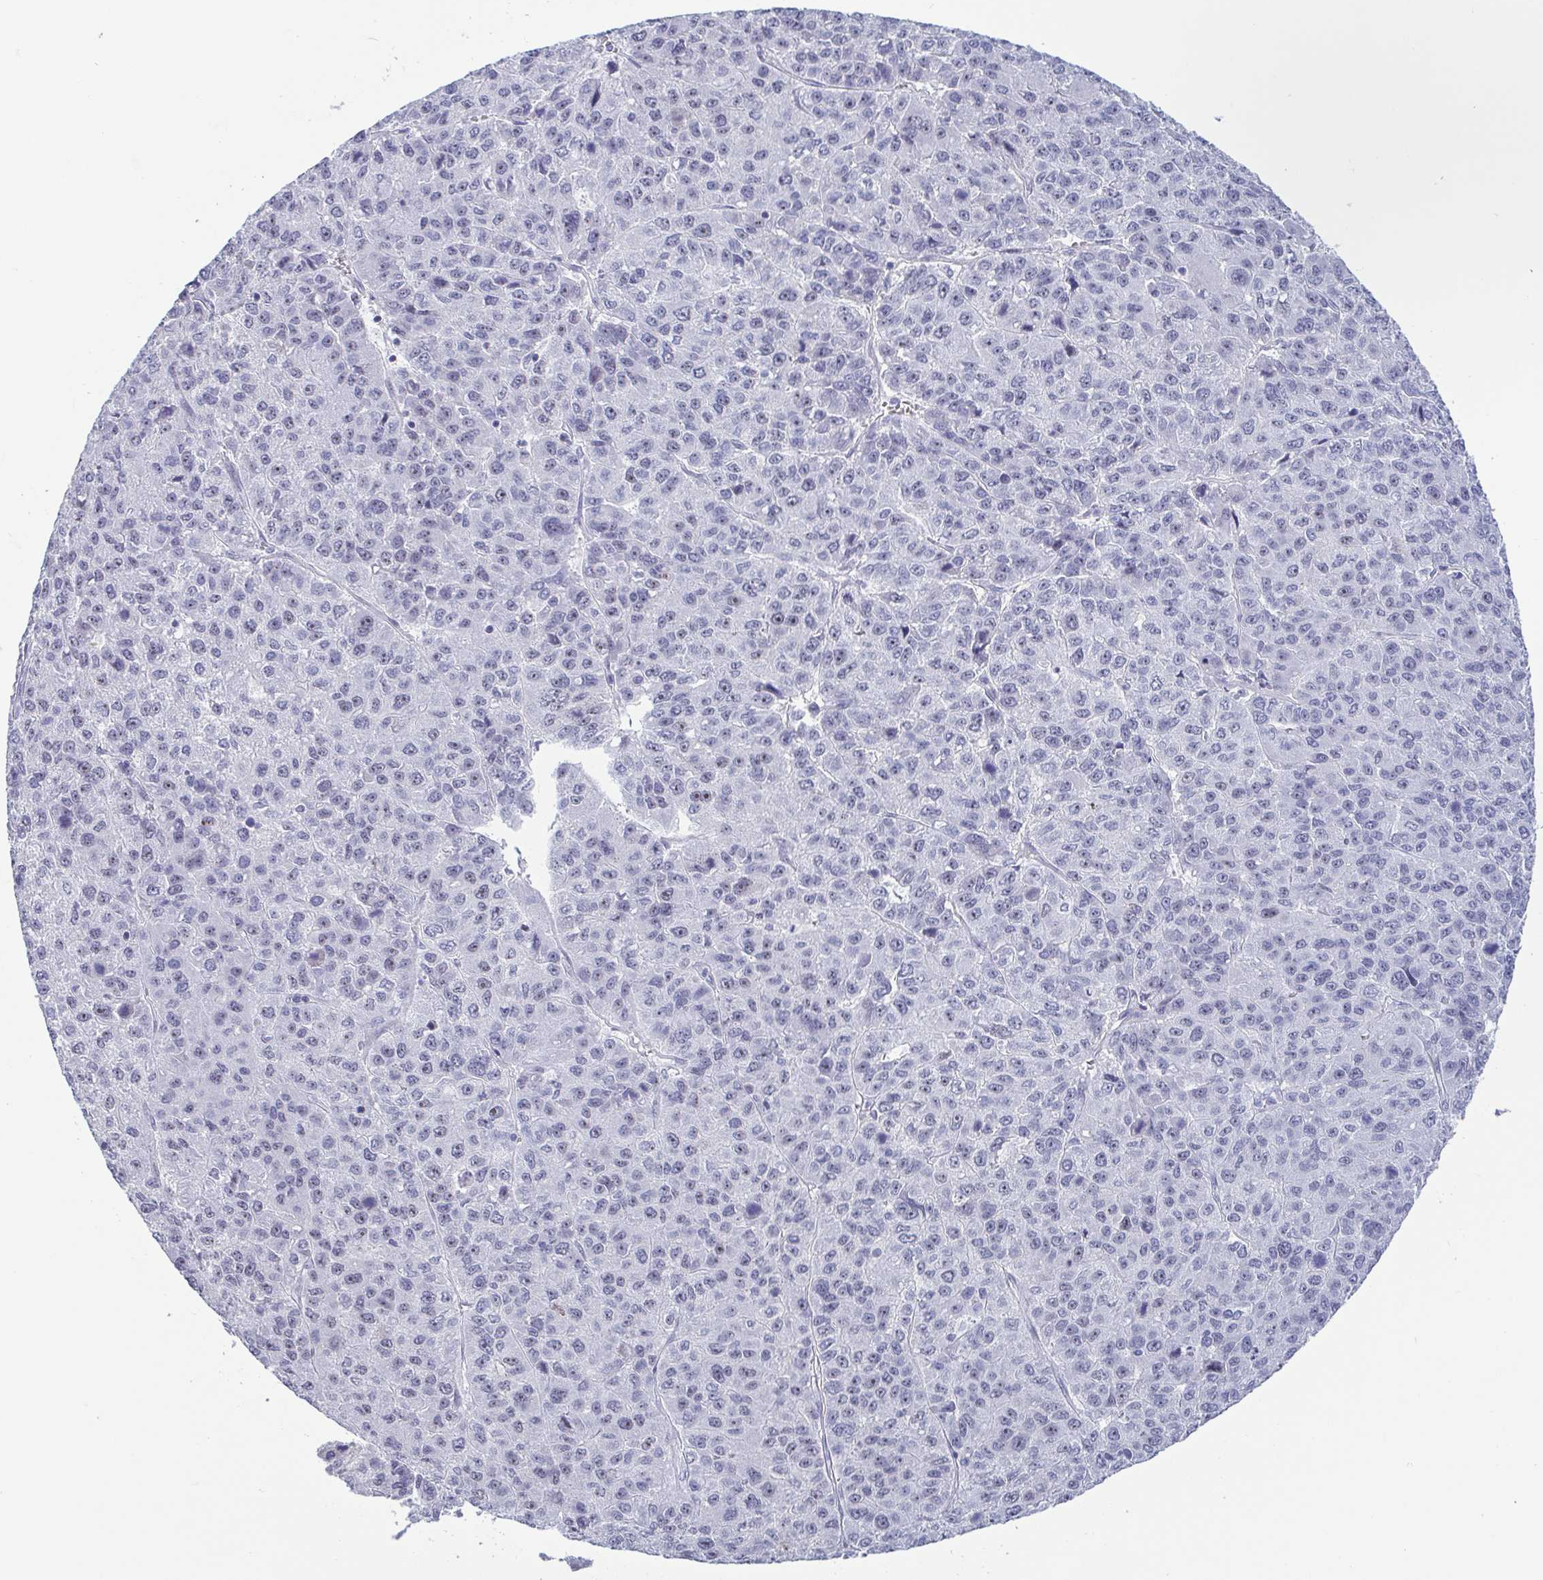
{"staining": {"intensity": "negative", "quantity": "none", "location": "none"}, "tissue": "liver cancer", "cell_type": "Tumor cells", "image_type": "cancer", "snomed": [{"axis": "morphology", "description": "Carcinoma, Hepatocellular, NOS"}, {"axis": "topography", "description": "Liver"}], "caption": "Immunohistochemistry (IHC) image of neoplastic tissue: human hepatocellular carcinoma (liver) stained with DAB shows no significant protein staining in tumor cells. The staining is performed using DAB brown chromogen with nuclei counter-stained in using hematoxylin.", "gene": "BZW1", "patient": {"sex": "male", "age": 69}}